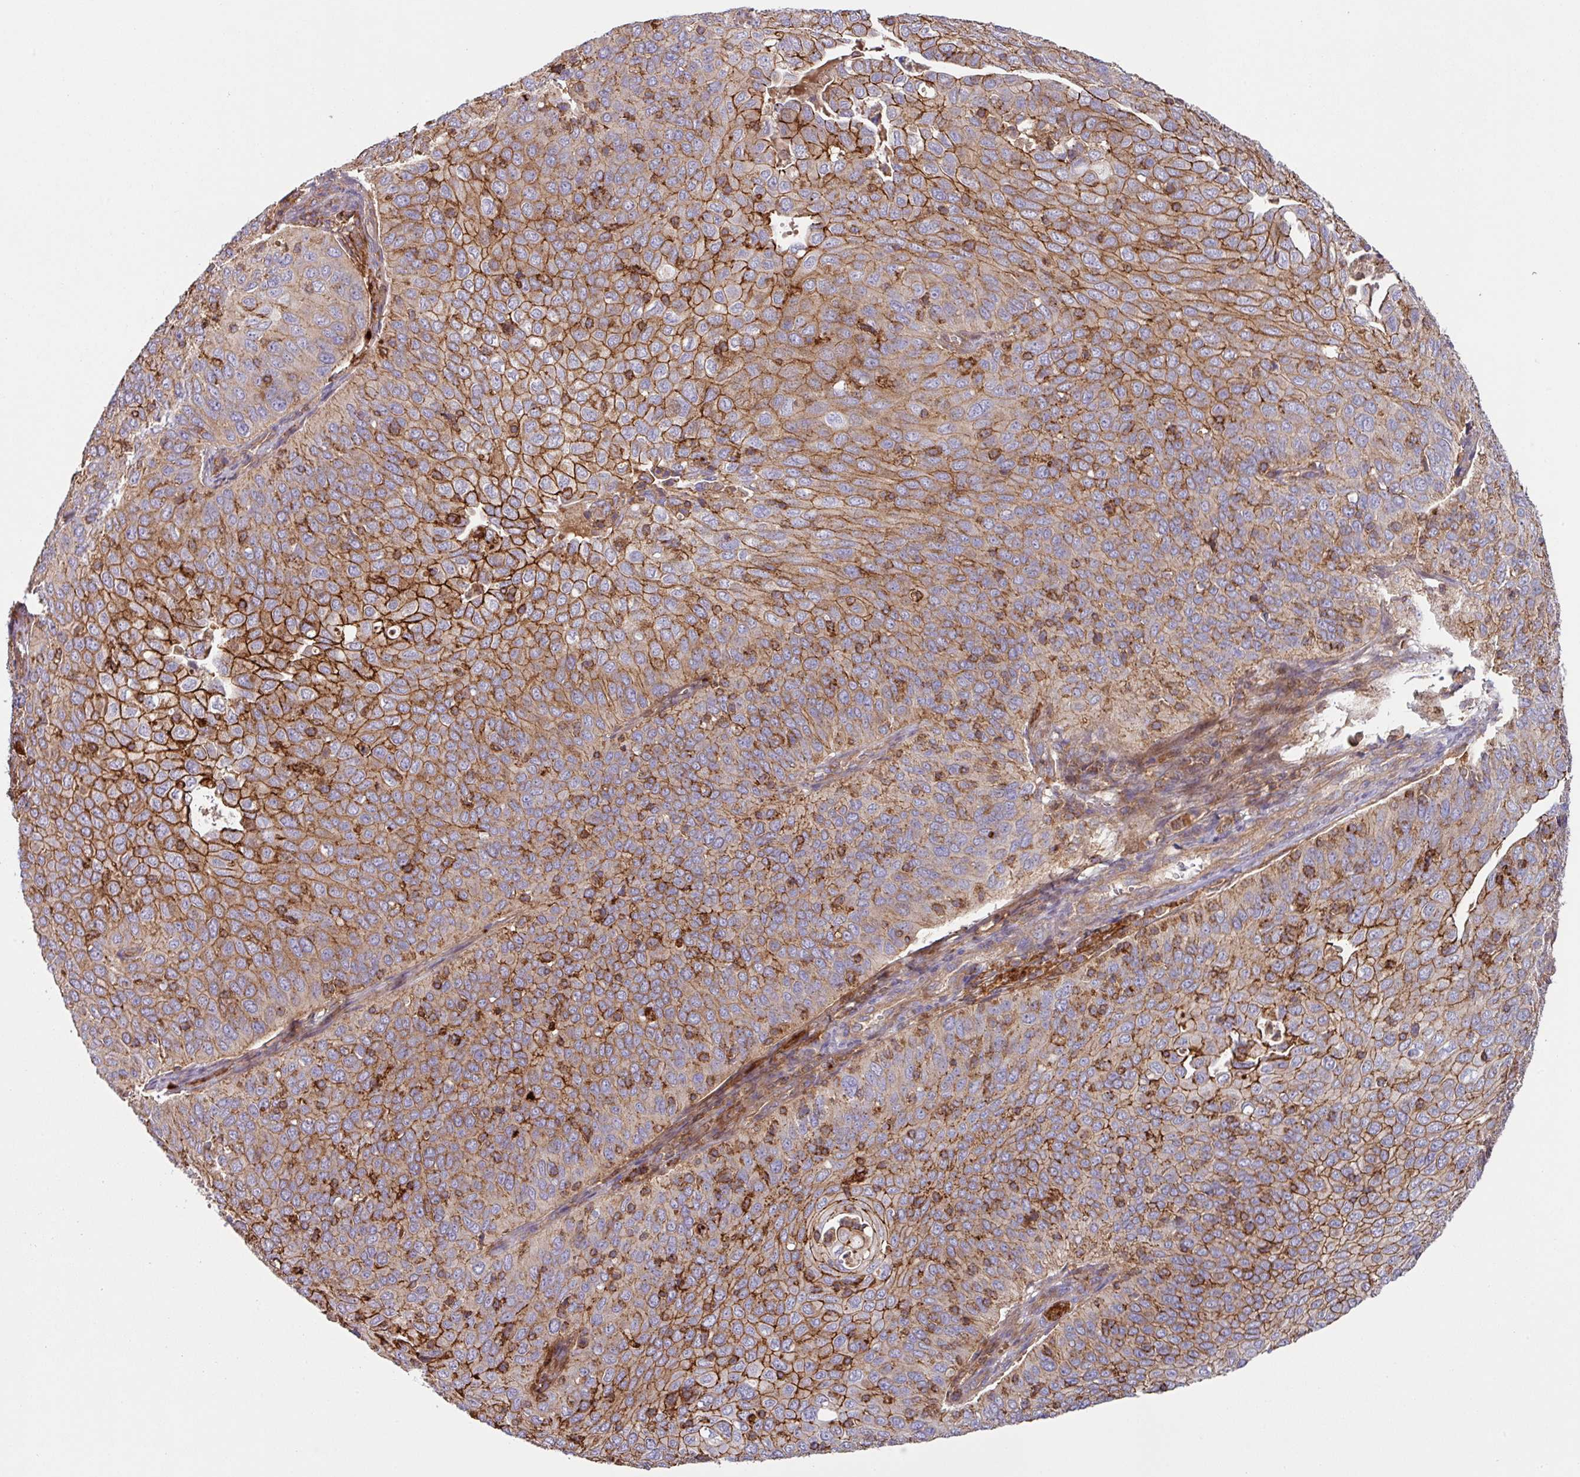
{"staining": {"intensity": "moderate", "quantity": "25%-75%", "location": "cytoplasmic/membranous"}, "tissue": "cervical cancer", "cell_type": "Tumor cells", "image_type": "cancer", "snomed": [{"axis": "morphology", "description": "Squamous cell carcinoma, NOS"}, {"axis": "topography", "description": "Cervix"}], "caption": "Cervical cancer stained with DAB IHC demonstrates medium levels of moderate cytoplasmic/membranous expression in about 25%-75% of tumor cells.", "gene": "RIC1", "patient": {"sex": "female", "age": 36}}